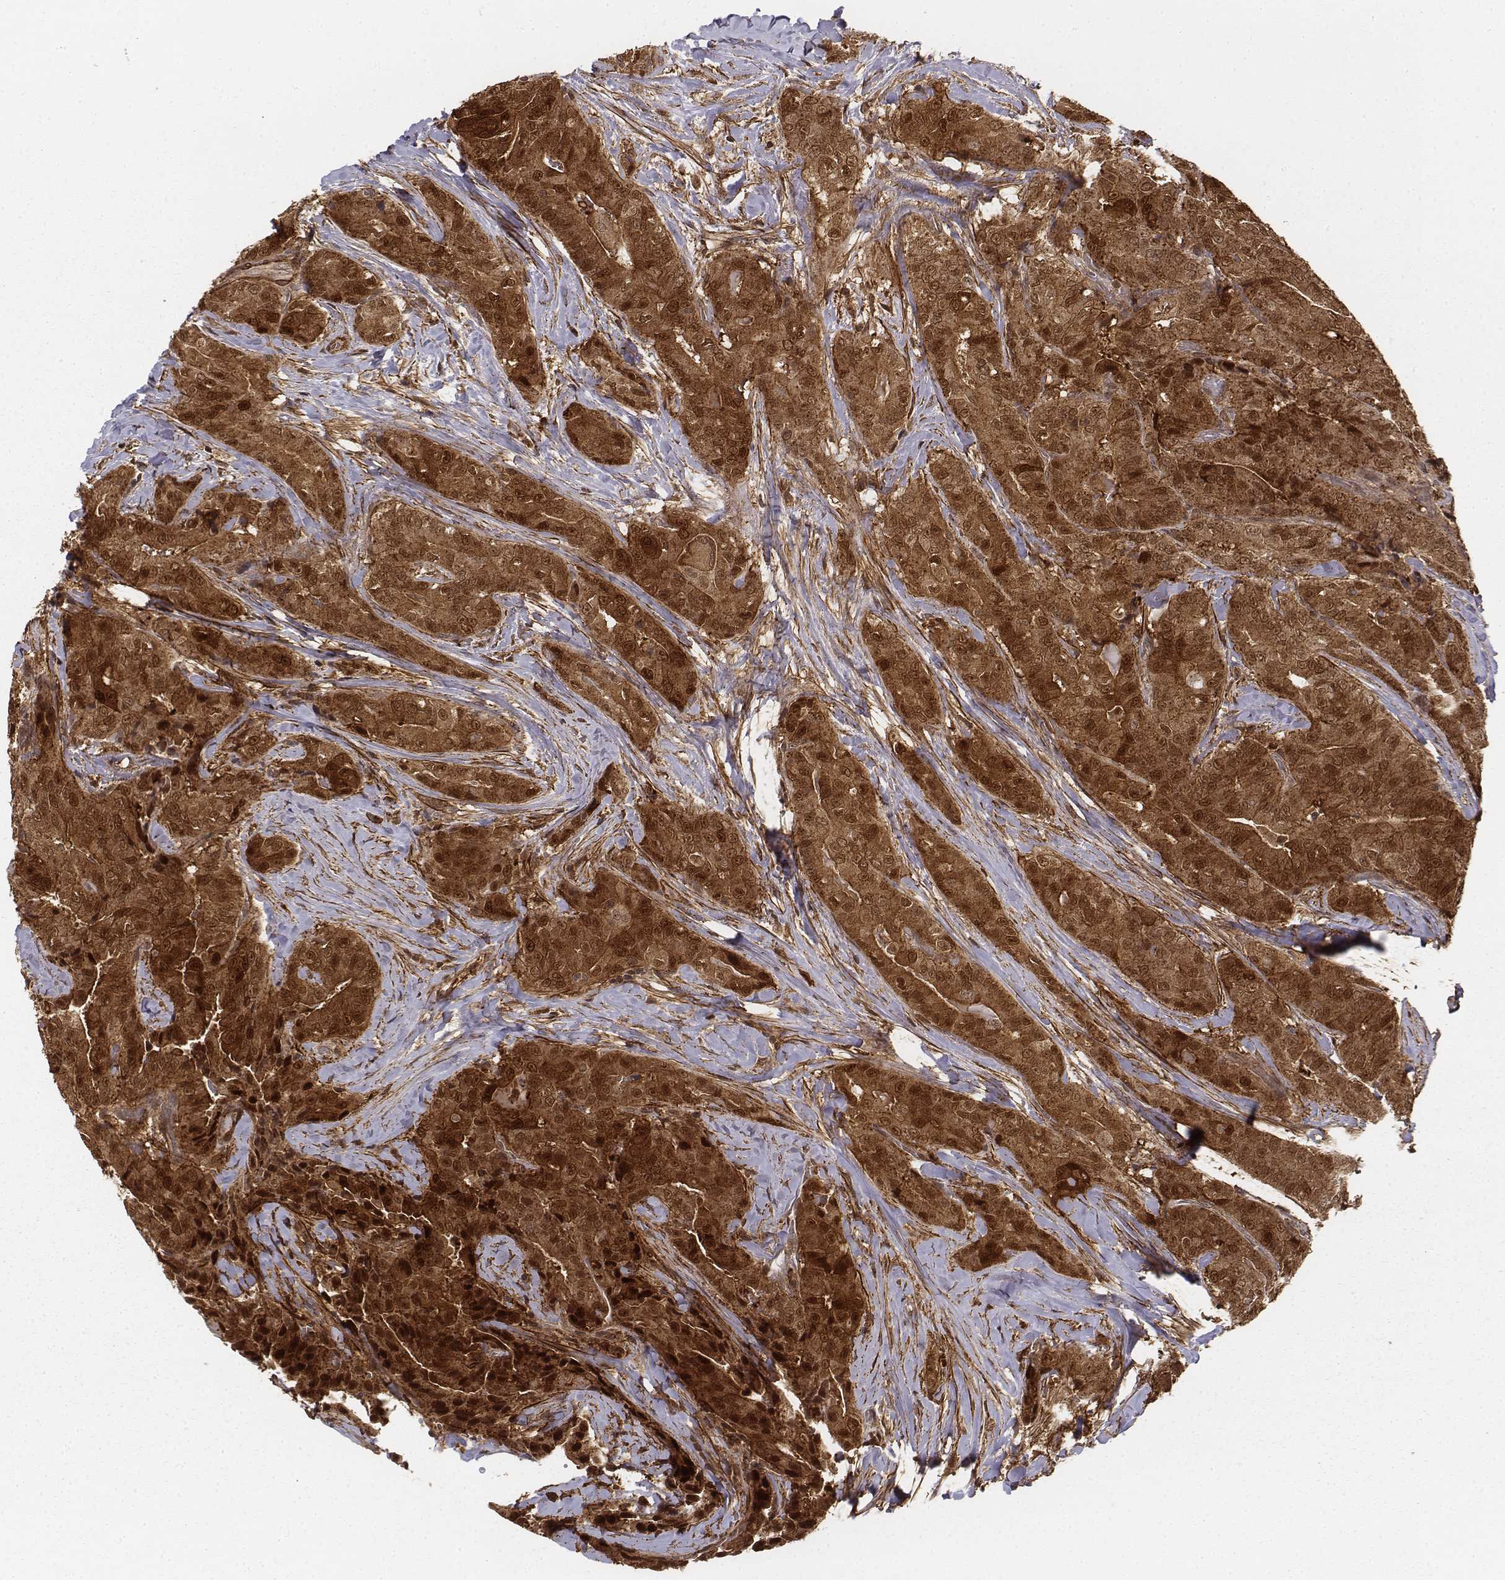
{"staining": {"intensity": "strong", "quantity": ">75%", "location": "cytoplasmic/membranous,nuclear"}, "tissue": "thyroid cancer", "cell_type": "Tumor cells", "image_type": "cancer", "snomed": [{"axis": "morphology", "description": "Papillary adenocarcinoma, NOS"}, {"axis": "topography", "description": "Thyroid gland"}], "caption": "Tumor cells exhibit high levels of strong cytoplasmic/membranous and nuclear positivity in about >75% of cells in human thyroid papillary adenocarcinoma. The staining is performed using DAB brown chromogen to label protein expression. The nuclei are counter-stained blue using hematoxylin.", "gene": "ZFYVE19", "patient": {"sex": "male", "age": 61}}